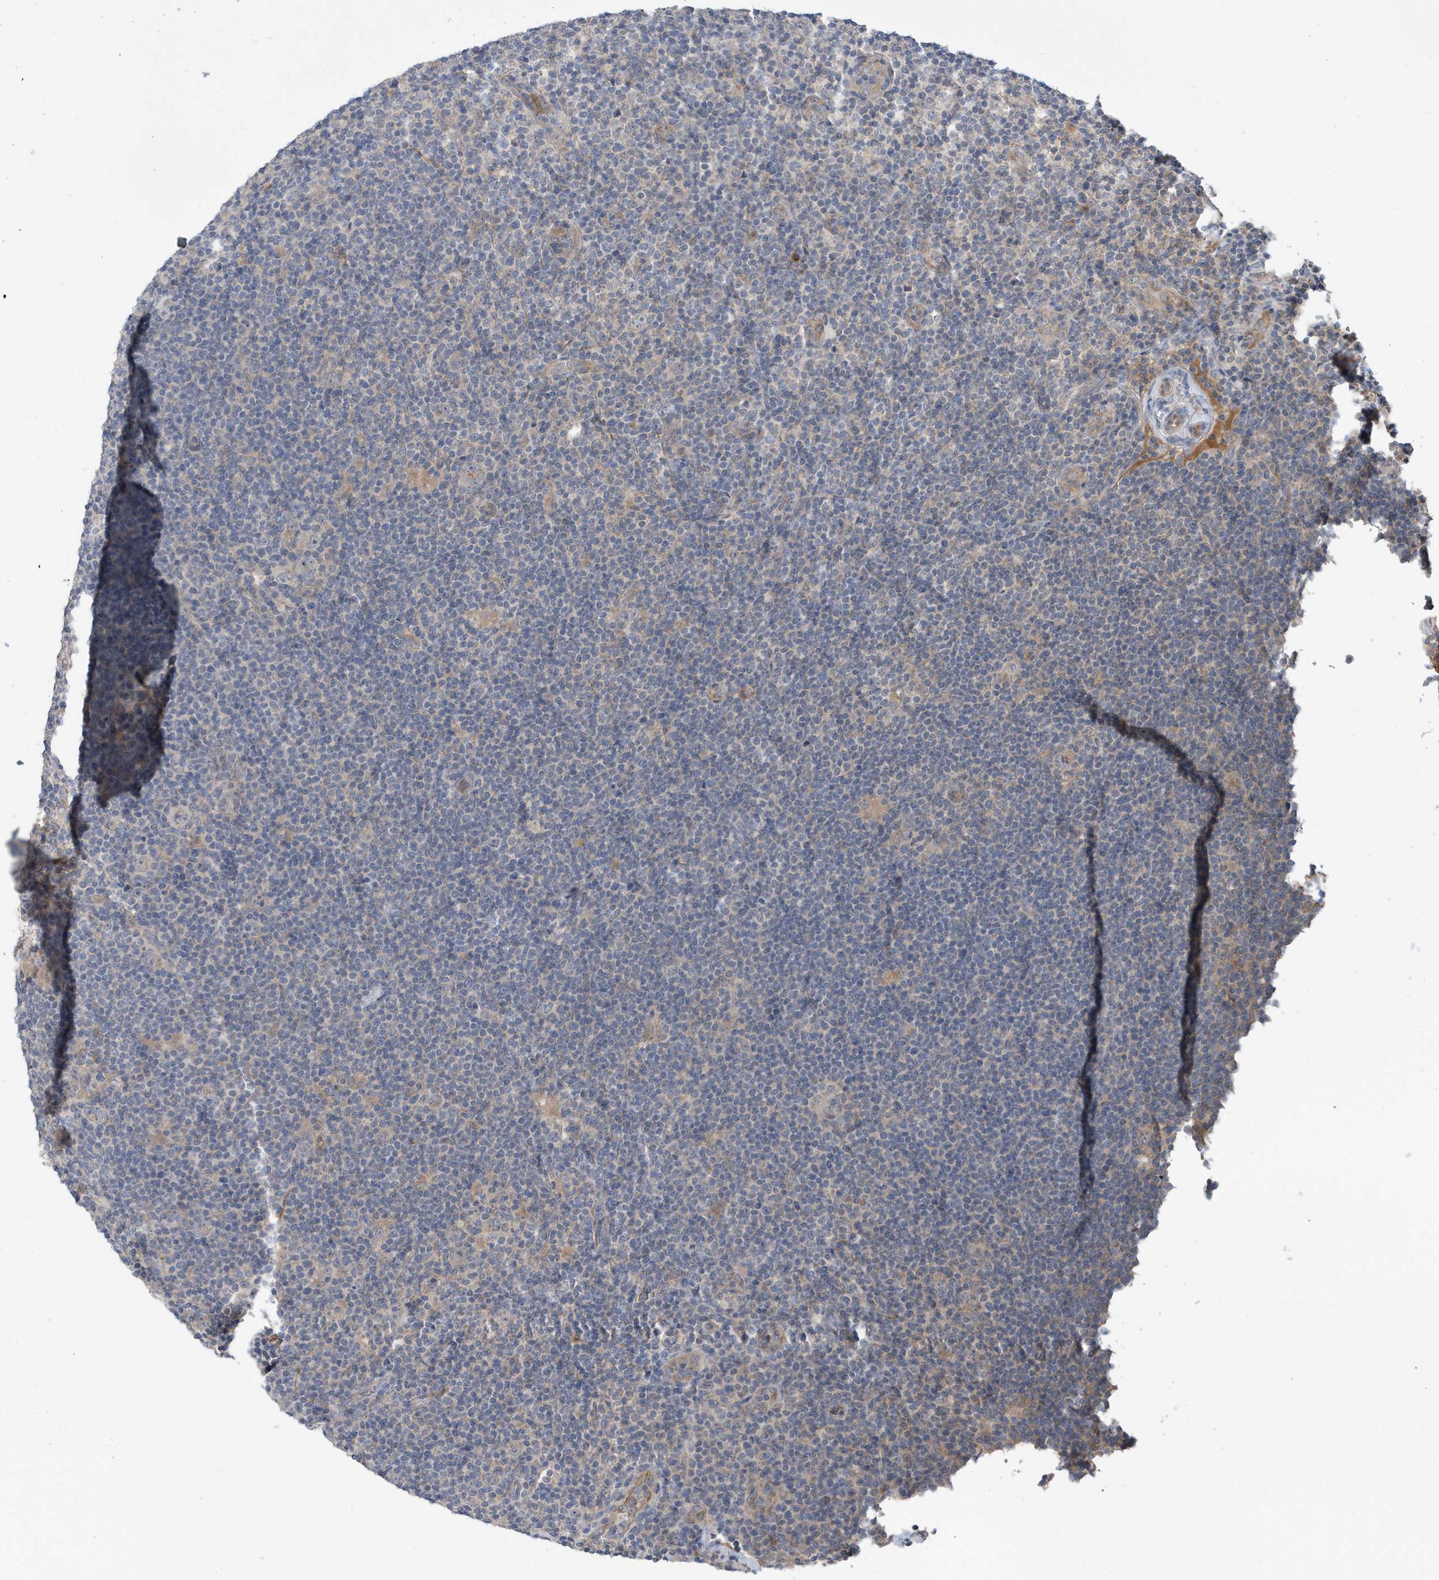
{"staining": {"intensity": "weak", "quantity": "25%-75%", "location": "cytoplasmic/membranous"}, "tissue": "lymphoma", "cell_type": "Tumor cells", "image_type": "cancer", "snomed": [{"axis": "morphology", "description": "Hodgkin's disease, NOS"}, {"axis": "topography", "description": "Lymph node"}], "caption": "A low amount of weak cytoplasmic/membranous expression is appreciated in approximately 25%-75% of tumor cells in lymphoma tissue.", "gene": "LAPTM4A", "patient": {"sex": "female", "age": 57}}